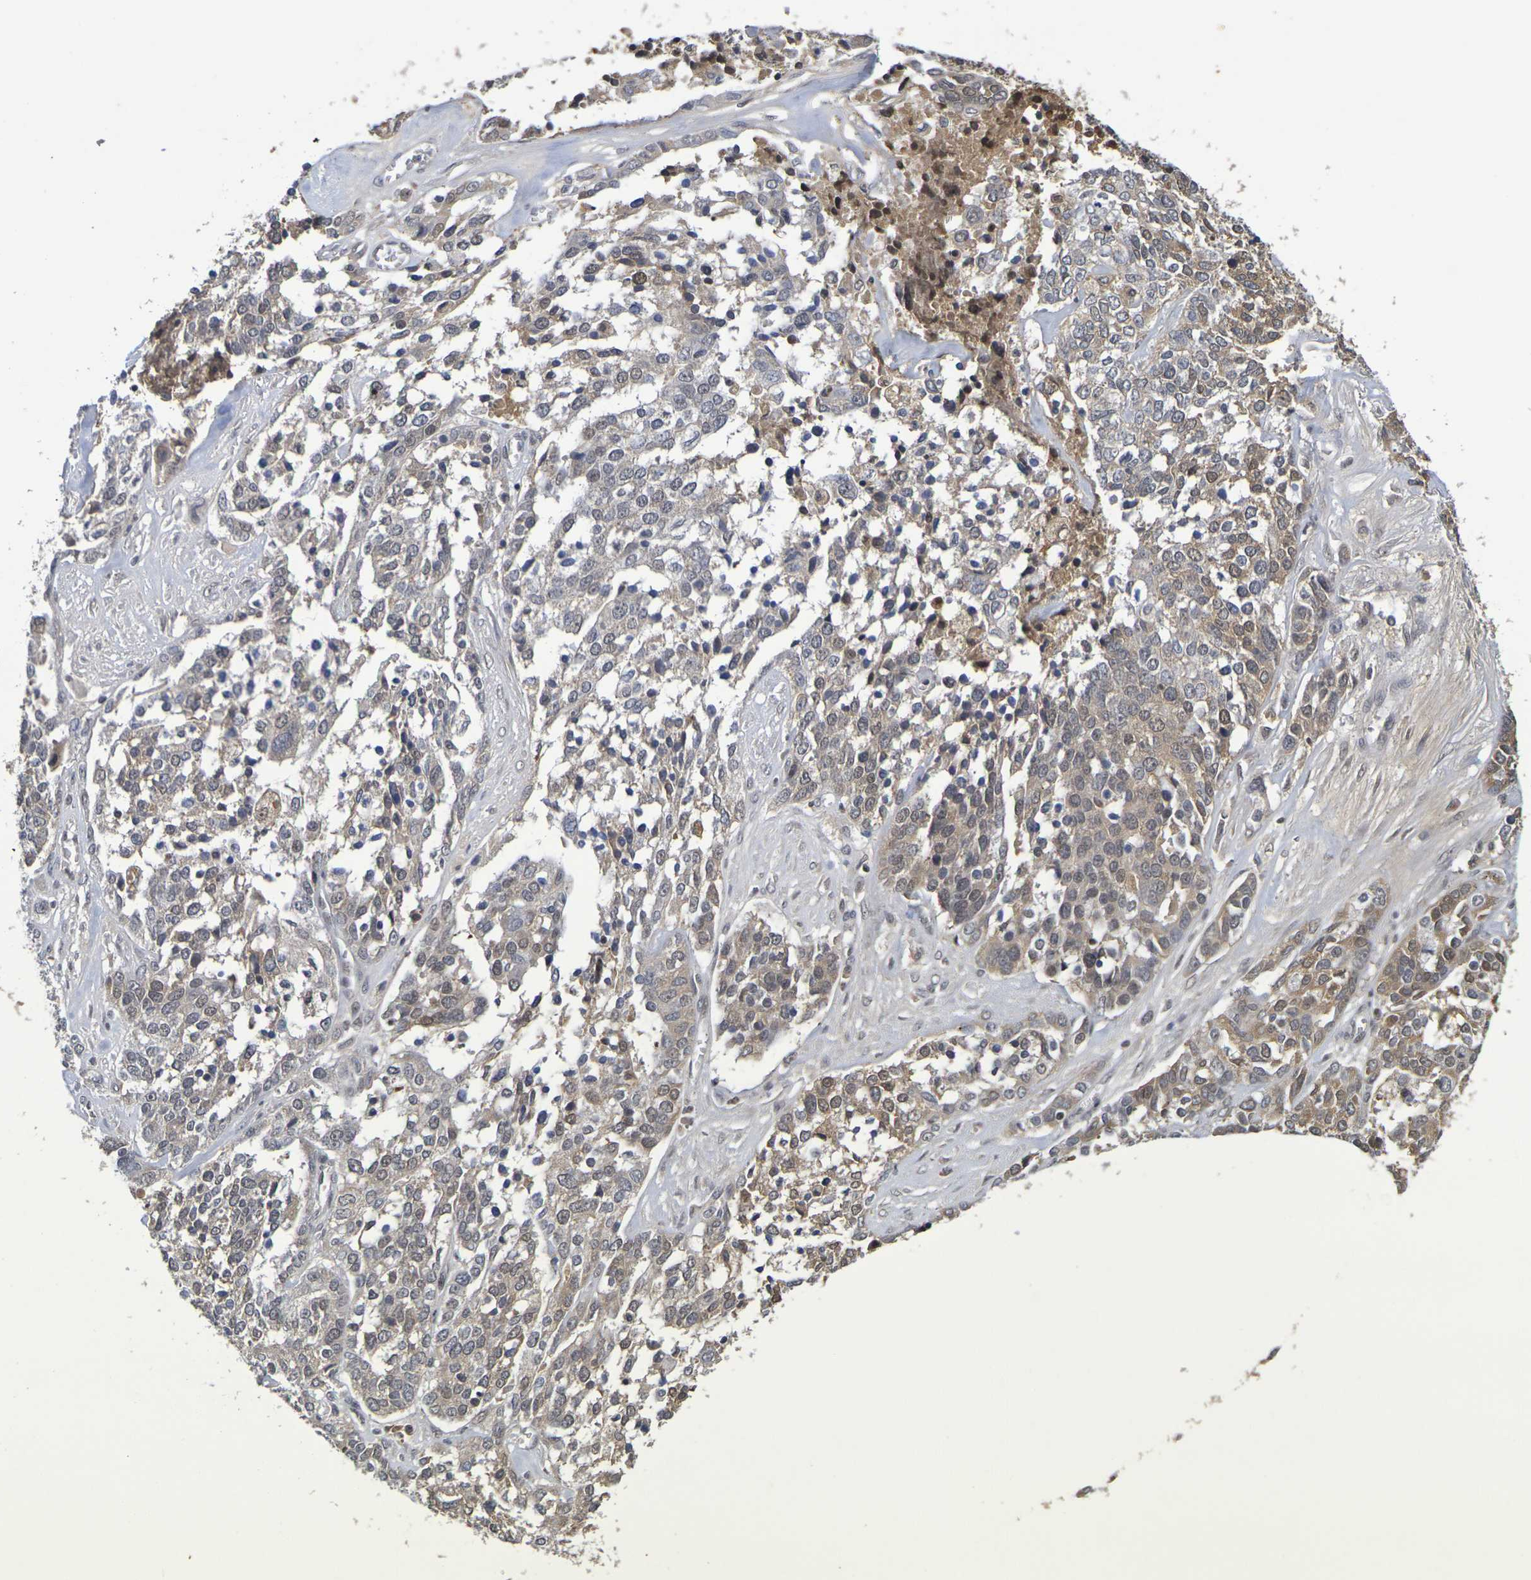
{"staining": {"intensity": "moderate", "quantity": ">75%", "location": "cytoplasmic/membranous,nuclear"}, "tissue": "ovarian cancer", "cell_type": "Tumor cells", "image_type": "cancer", "snomed": [{"axis": "morphology", "description": "Cystadenocarcinoma, serous, NOS"}, {"axis": "topography", "description": "Ovary"}], "caption": "An image of human serous cystadenocarcinoma (ovarian) stained for a protein shows moderate cytoplasmic/membranous and nuclear brown staining in tumor cells.", "gene": "TERF2", "patient": {"sex": "female", "age": 44}}